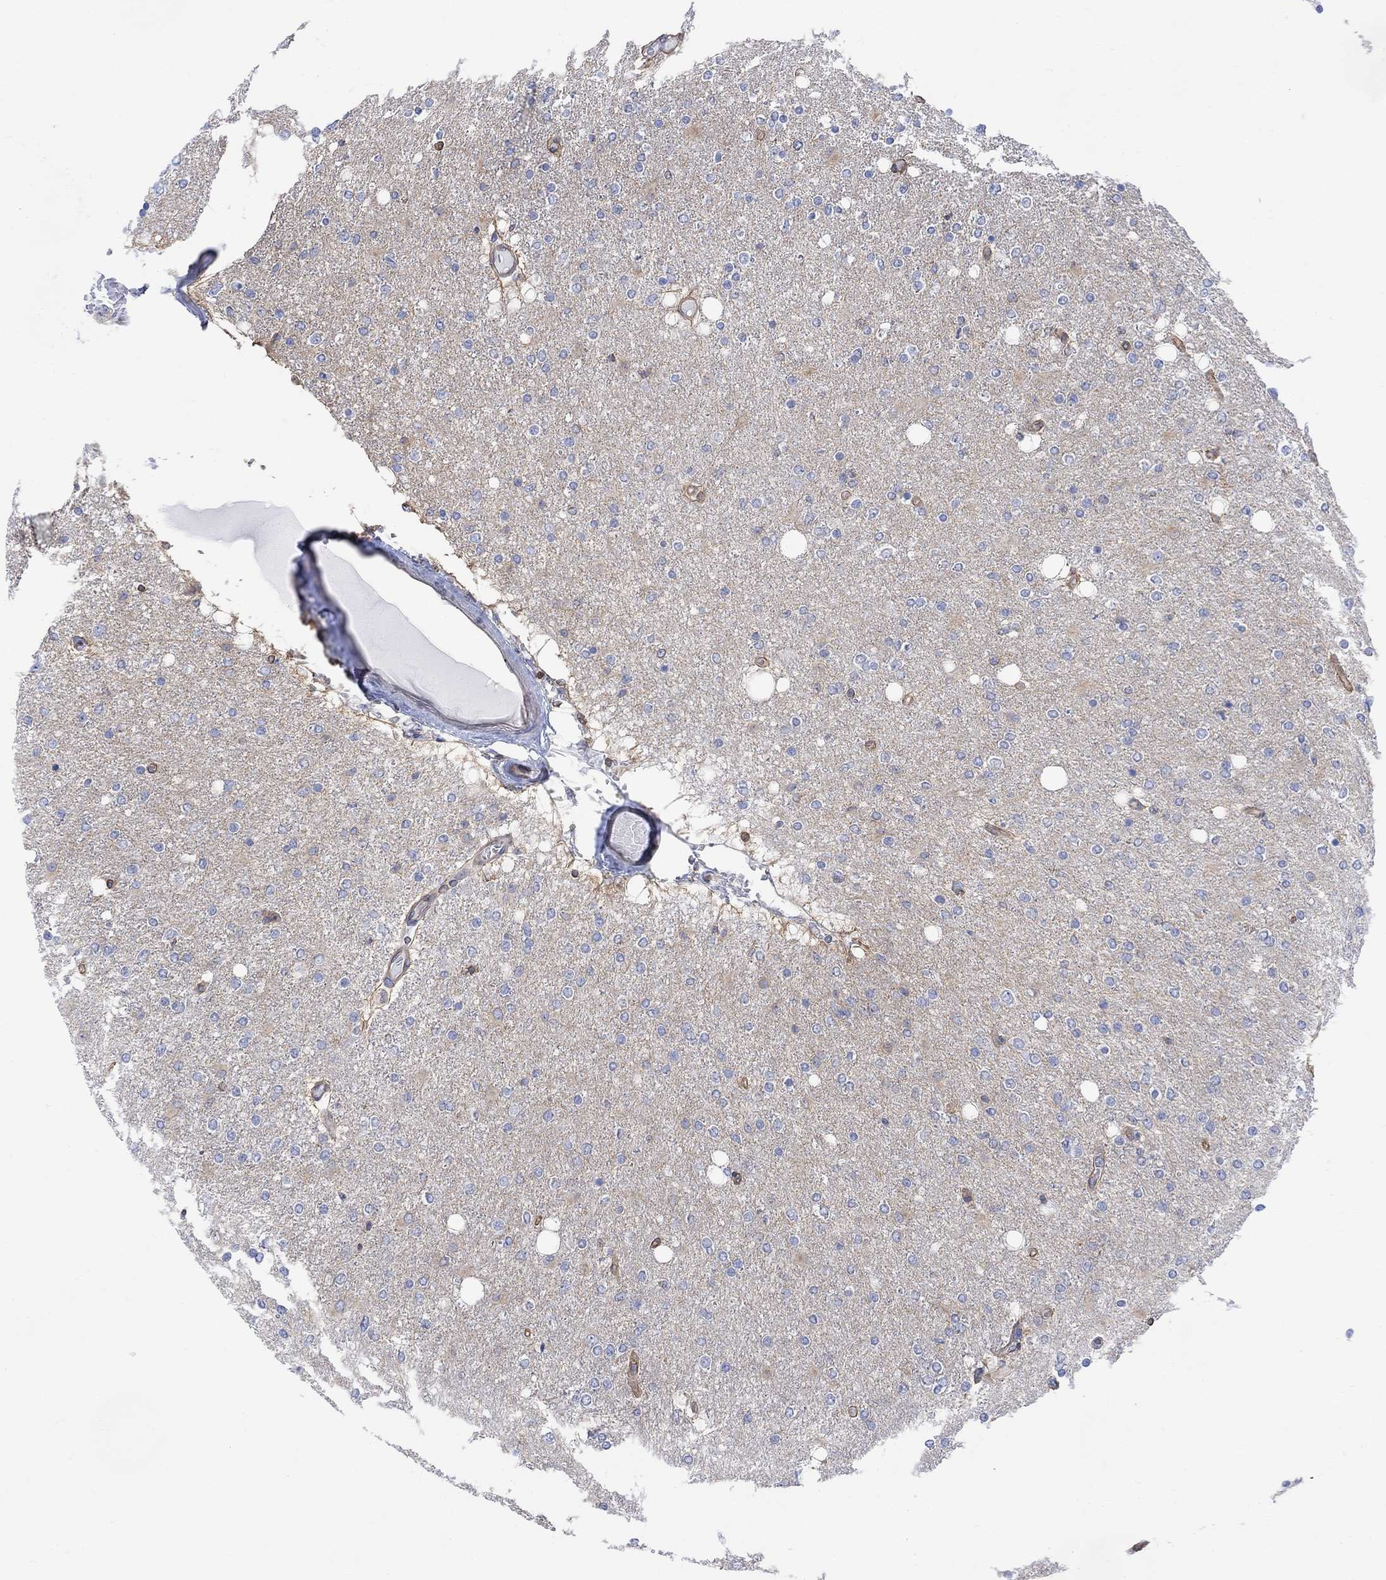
{"staining": {"intensity": "negative", "quantity": "none", "location": "none"}, "tissue": "glioma", "cell_type": "Tumor cells", "image_type": "cancer", "snomed": [{"axis": "morphology", "description": "Glioma, malignant, High grade"}, {"axis": "topography", "description": "Cerebral cortex"}], "caption": "Tumor cells show no significant protein expression in glioma. (Brightfield microscopy of DAB IHC at high magnification).", "gene": "GBP5", "patient": {"sex": "male", "age": 70}}